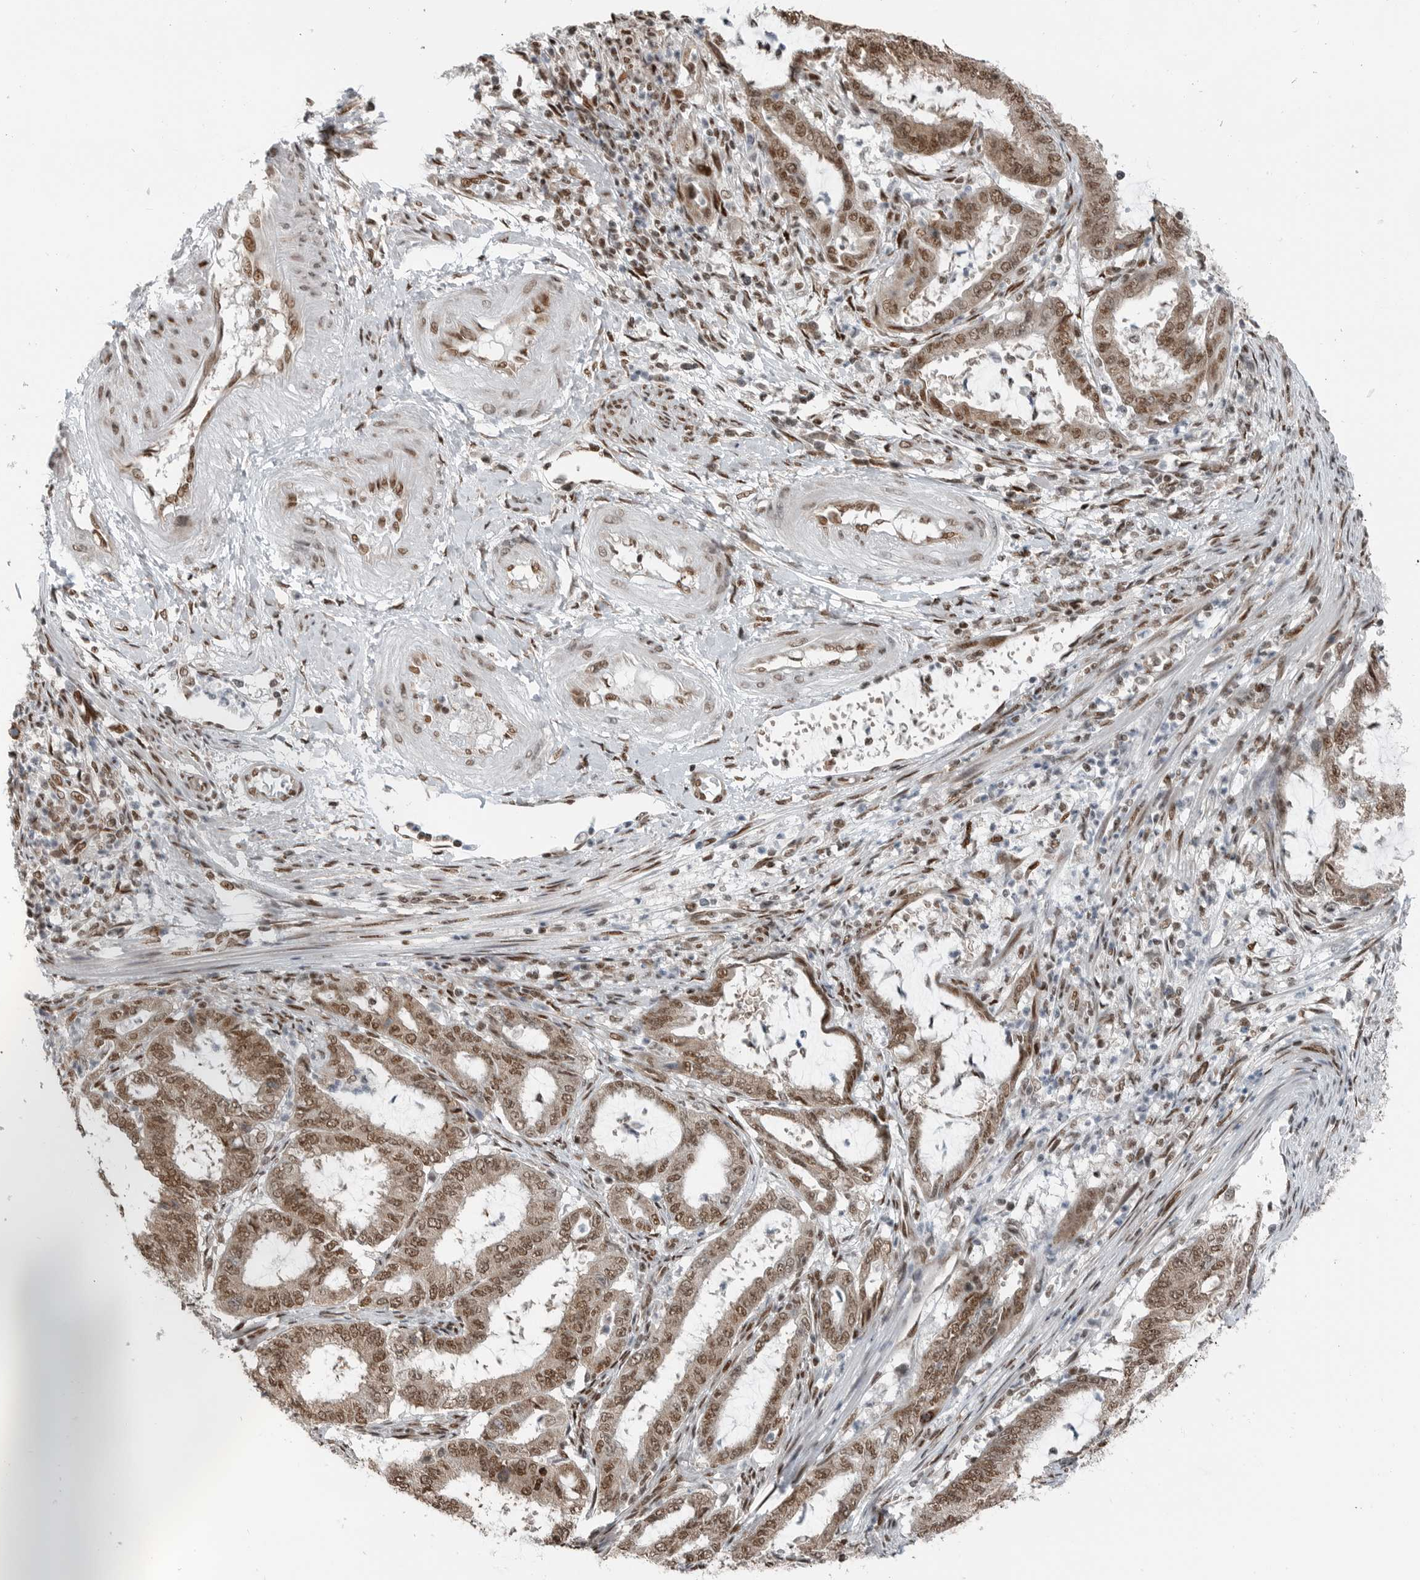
{"staining": {"intensity": "moderate", "quantity": ">75%", "location": "cytoplasmic/membranous,nuclear"}, "tissue": "endometrial cancer", "cell_type": "Tumor cells", "image_type": "cancer", "snomed": [{"axis": "morphology", "description": "Adenocarcinoma, NOS"}, {"axis": "topography", "description": "Endometrium"}], "caption": "Tumor cells reveal moderate cytoplasmic/membranous and nuclear staining in approximately >75% of cells in endometrial adenocarcinoma. The protein of interest is shown in brown color, while the nuclei are stained blue.", "gene": "BLZF1", "patient": {"sex": "female", "age": 51}}